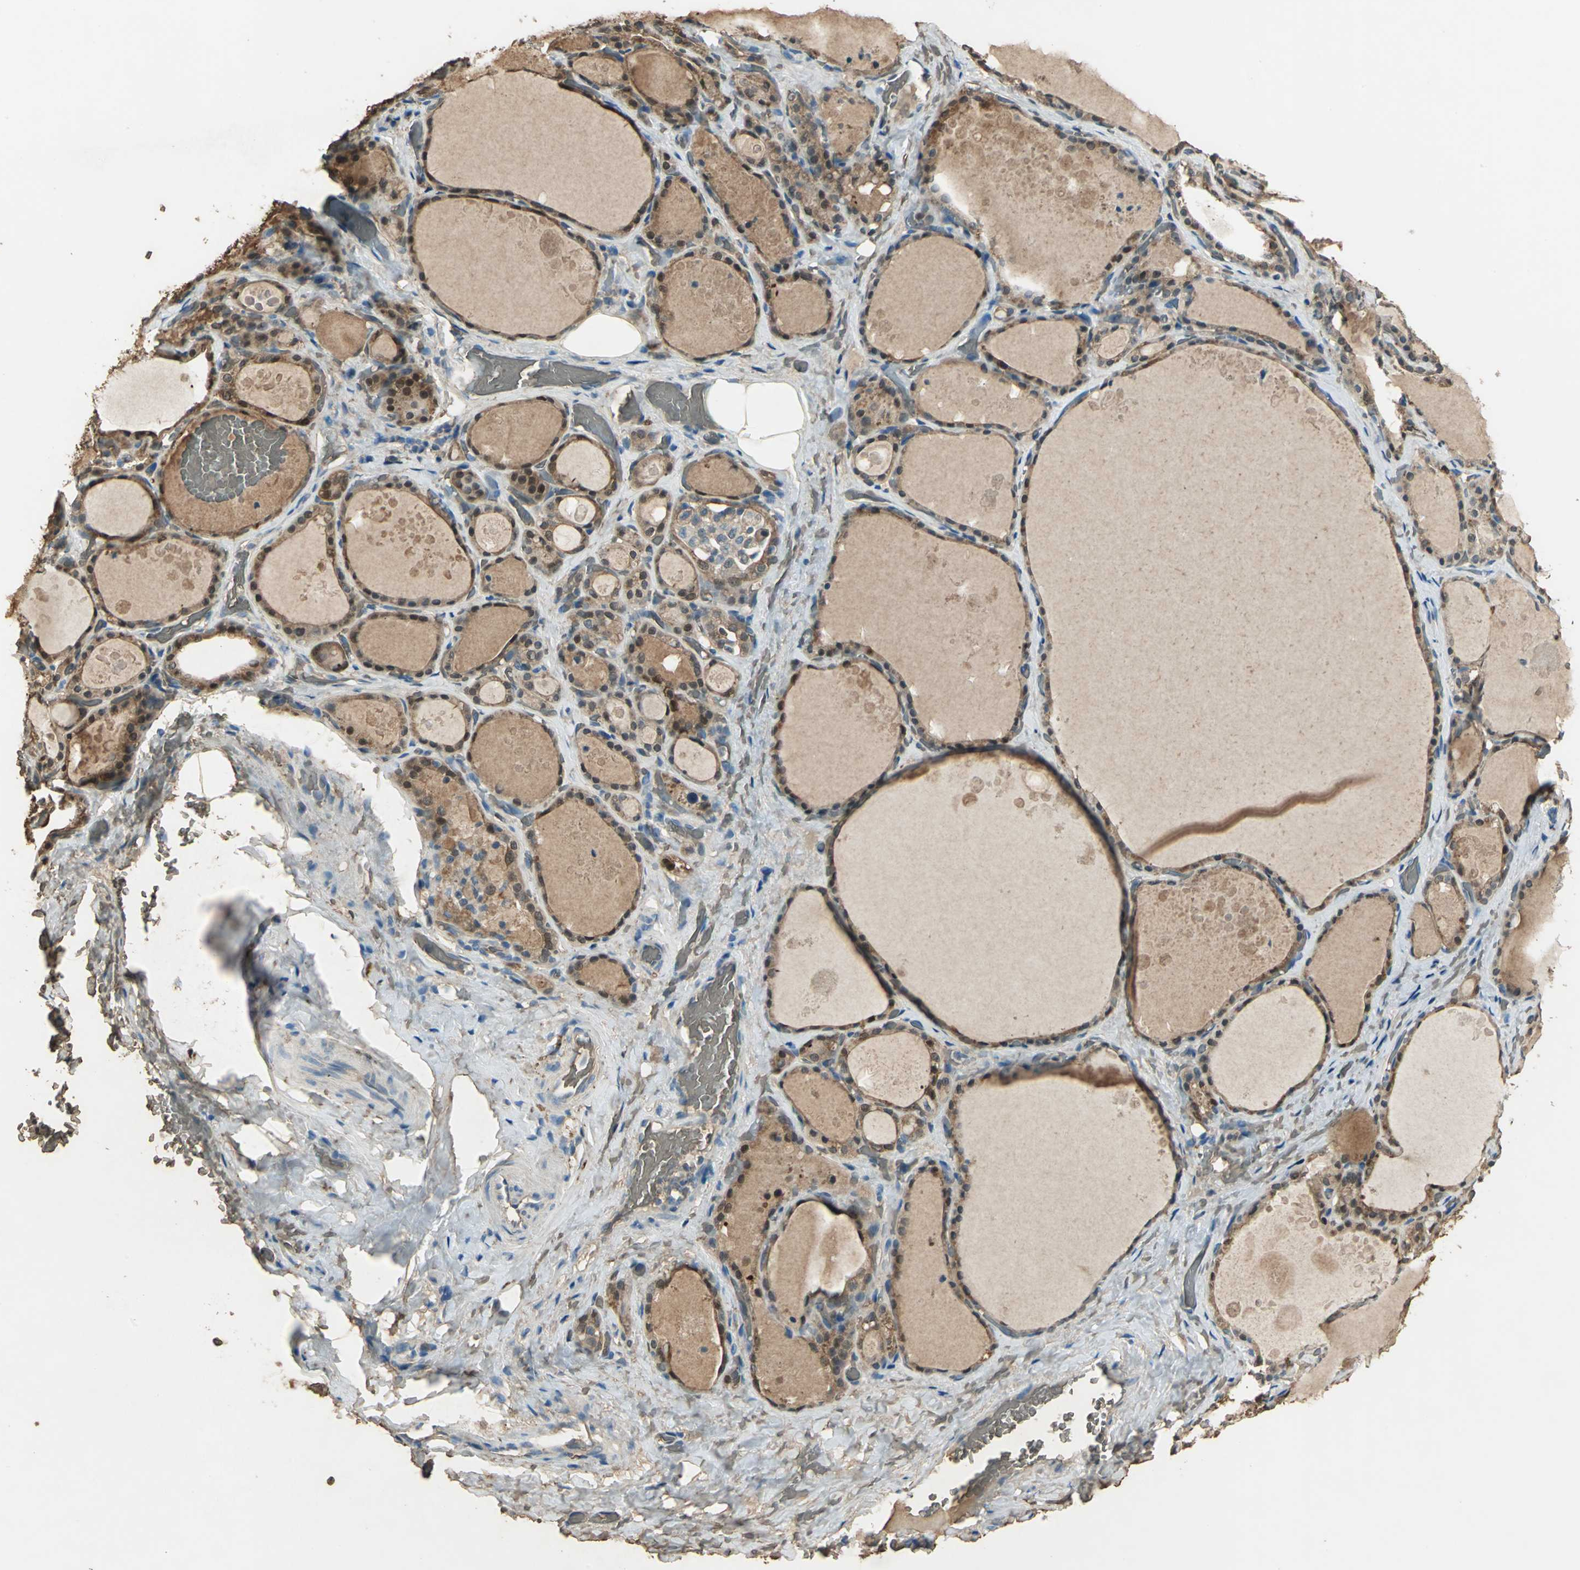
{"staining": {"intensity": "strong", "quantity": ">75%", "location": "cytoplasmic/membranous,nuclear"}, "tissue": "thyroid gland", "cell_type": "Glandular cells", "image_type": "normal", "snomed": [{"axis": "morphology", "description": "Normal tissue, NOS"}, {"axis": "topography", "description": "Thyroid gland"}], "caption": "IHC (DAB (3,3'-diaminobenzidine)) staining of benign human thyroid gland displays strong cytoplasmic/membranous,nuclear protein positivity in about >75% of glandular cells. (Stains: DAB in brown, nuclei in blue, Microscopy: brightfield microscopy at high magnification).", "gene": "DDAH1", "patient": {"sex": "male", "age": 61}}